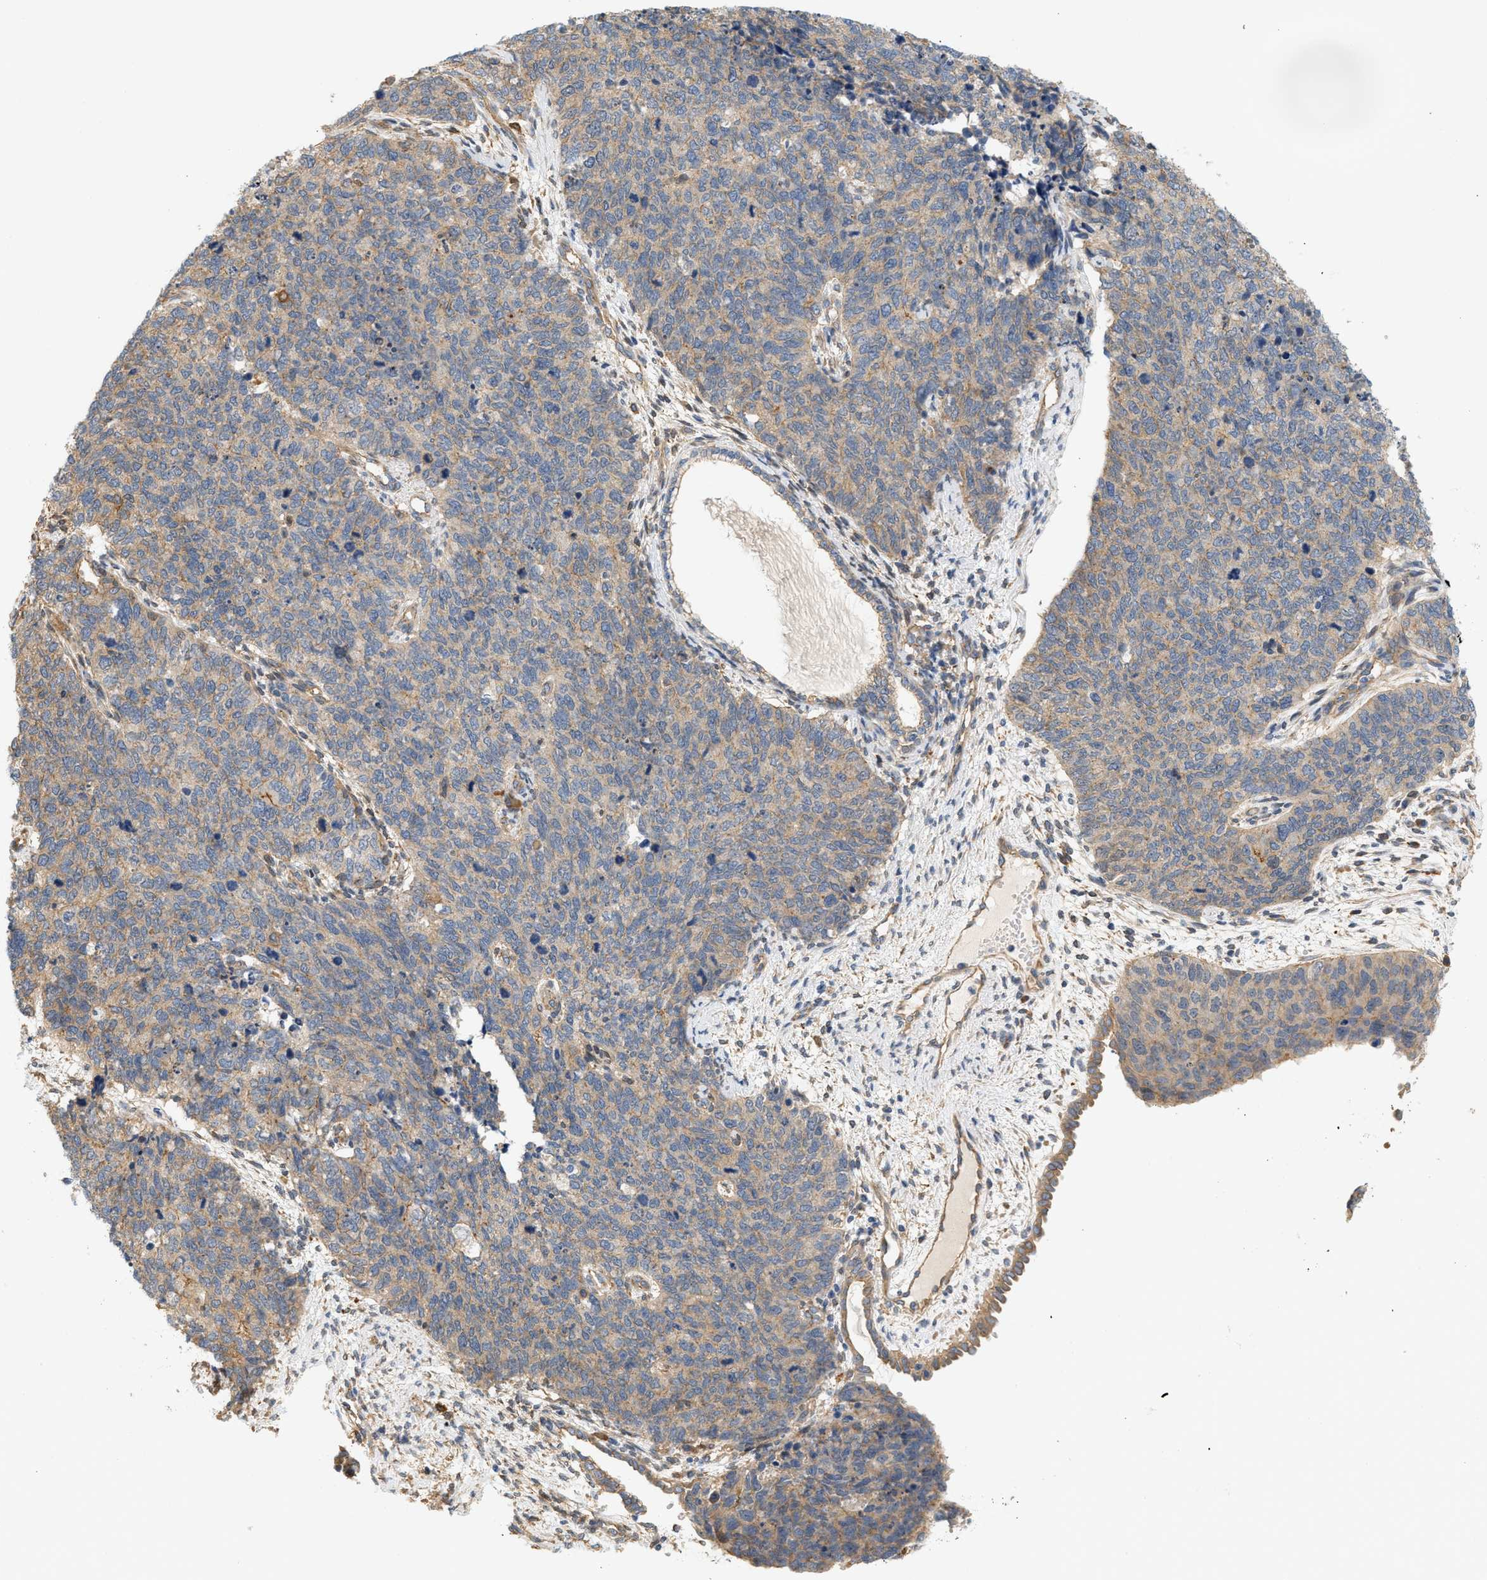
{"staining": {"intensity": "weak", "quantity": "<25%", "location": "cytoplasmic/membranous"}, "tissue": "cervical cancer", "cell_type": "Tumor cells", "image_type": "cancer", "snomed": [{"axis": "morphology", "description": "Squamous cell carcinoma, NOS"}, {"axis": "topography", "description": "Cervix"}], "caption": "Immunohistochemistry micrograph of human squamous cell carcinoma (cervical) stained for a protein (brown), which reveals no positivity in tumor cells. Nuclei are stained in blue.", "gene": "CTXN1", "patient": {"sex": "female", "age": 63}}